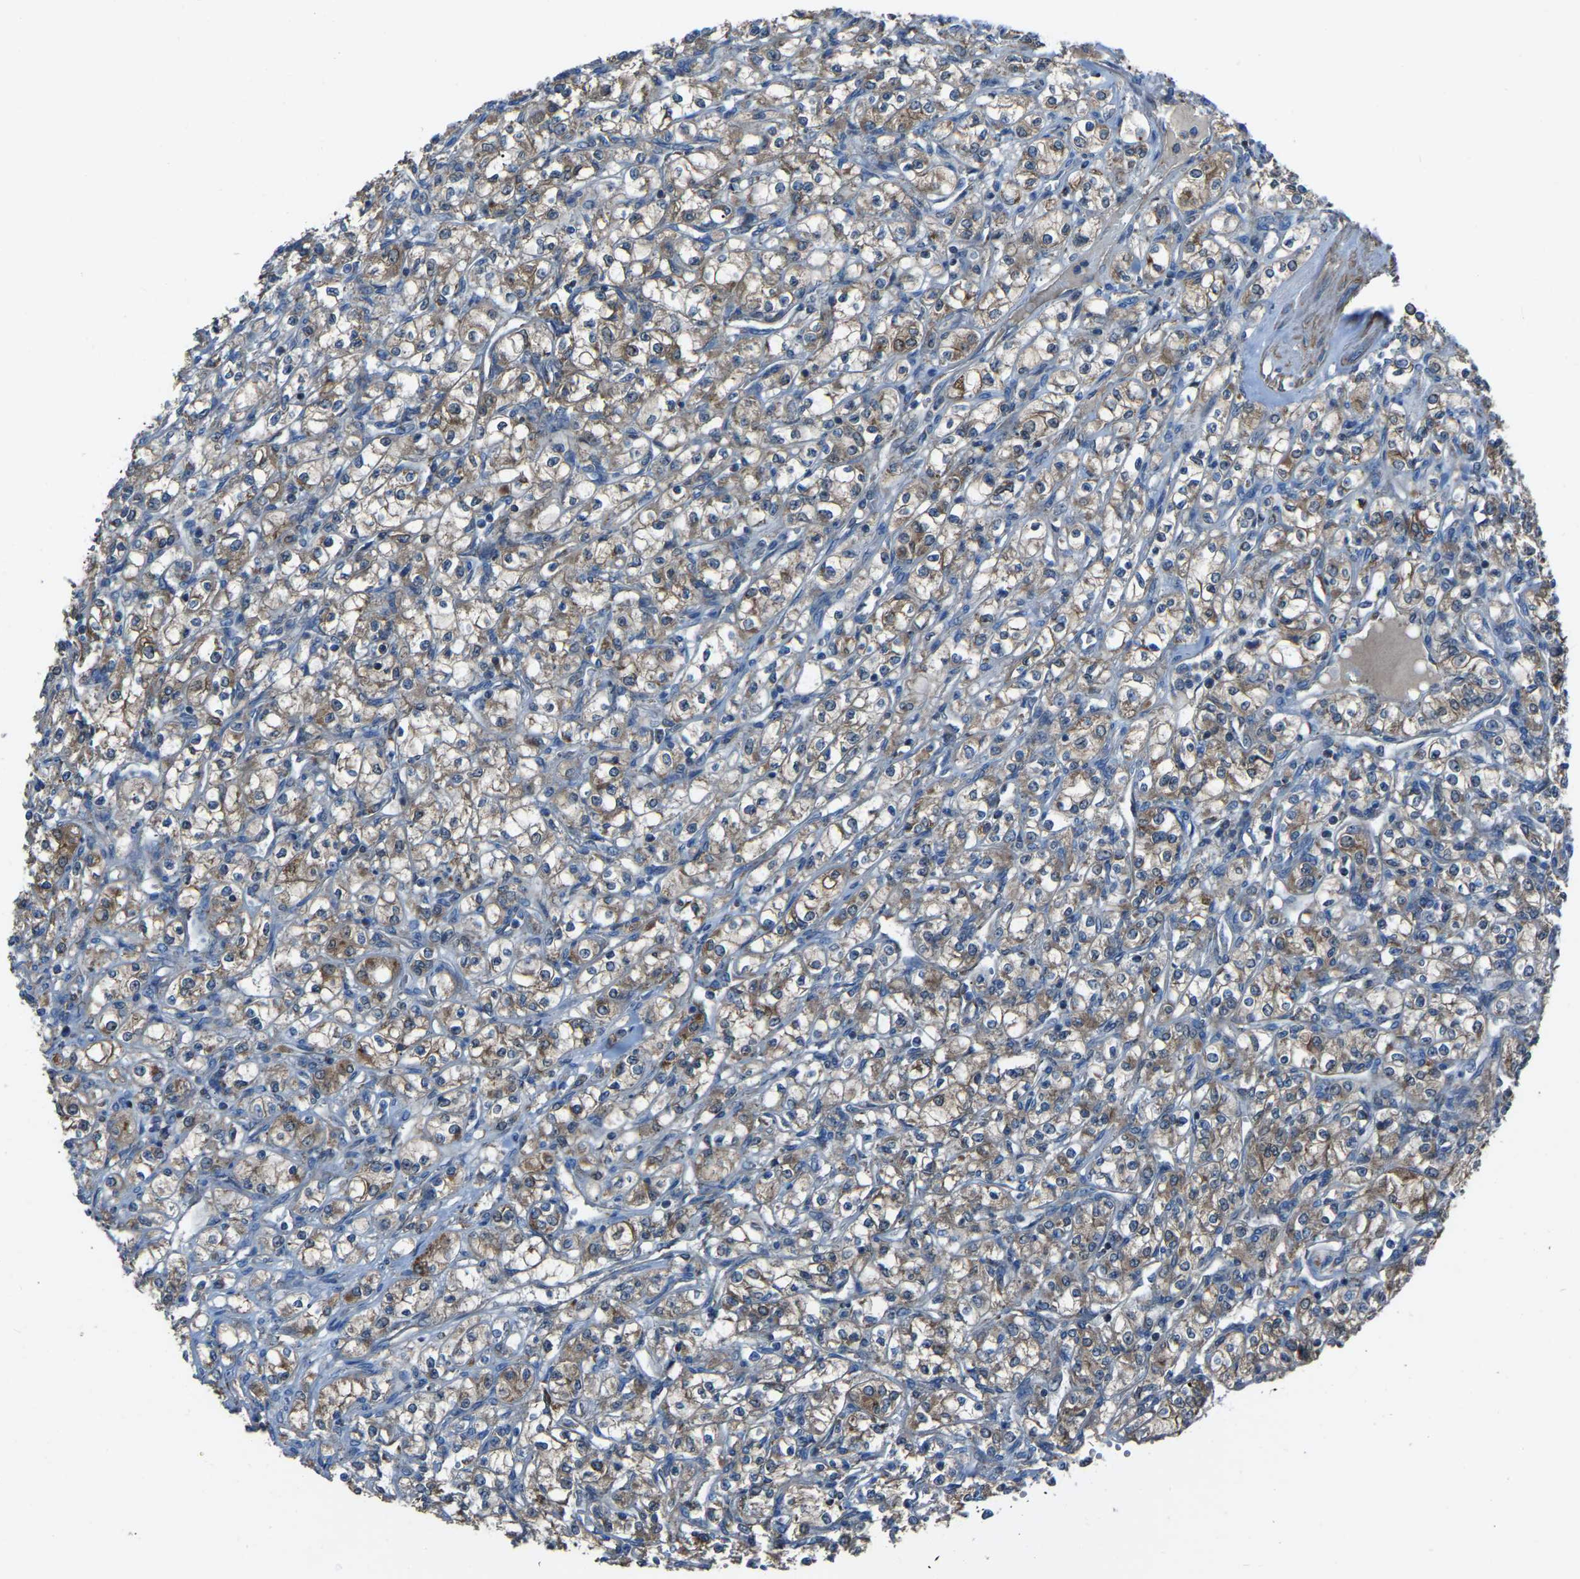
{"staining": {"intensity": "weak", "quantity": ">75%", "location": "cytoplasmic/membranous"}, "tissue": "renal cancer", "cell_type": "Tumor cells", "image_type": "cancer", "snomed": [{"axis": "morphology", "description": "Adenocarcinoma, NOS"}, {"axis": "topography", "description": "Kidney"}], "caption": "An immunohistochemistry micrograph of tumor tissue is shown. Protein staining in brown shows weak cytoplasmic/membranous positivity in adenocarcinoma (renal) within tumor cells.", "gene": "AKR1A1", "patient": {"sex": "male", "age": 77}}